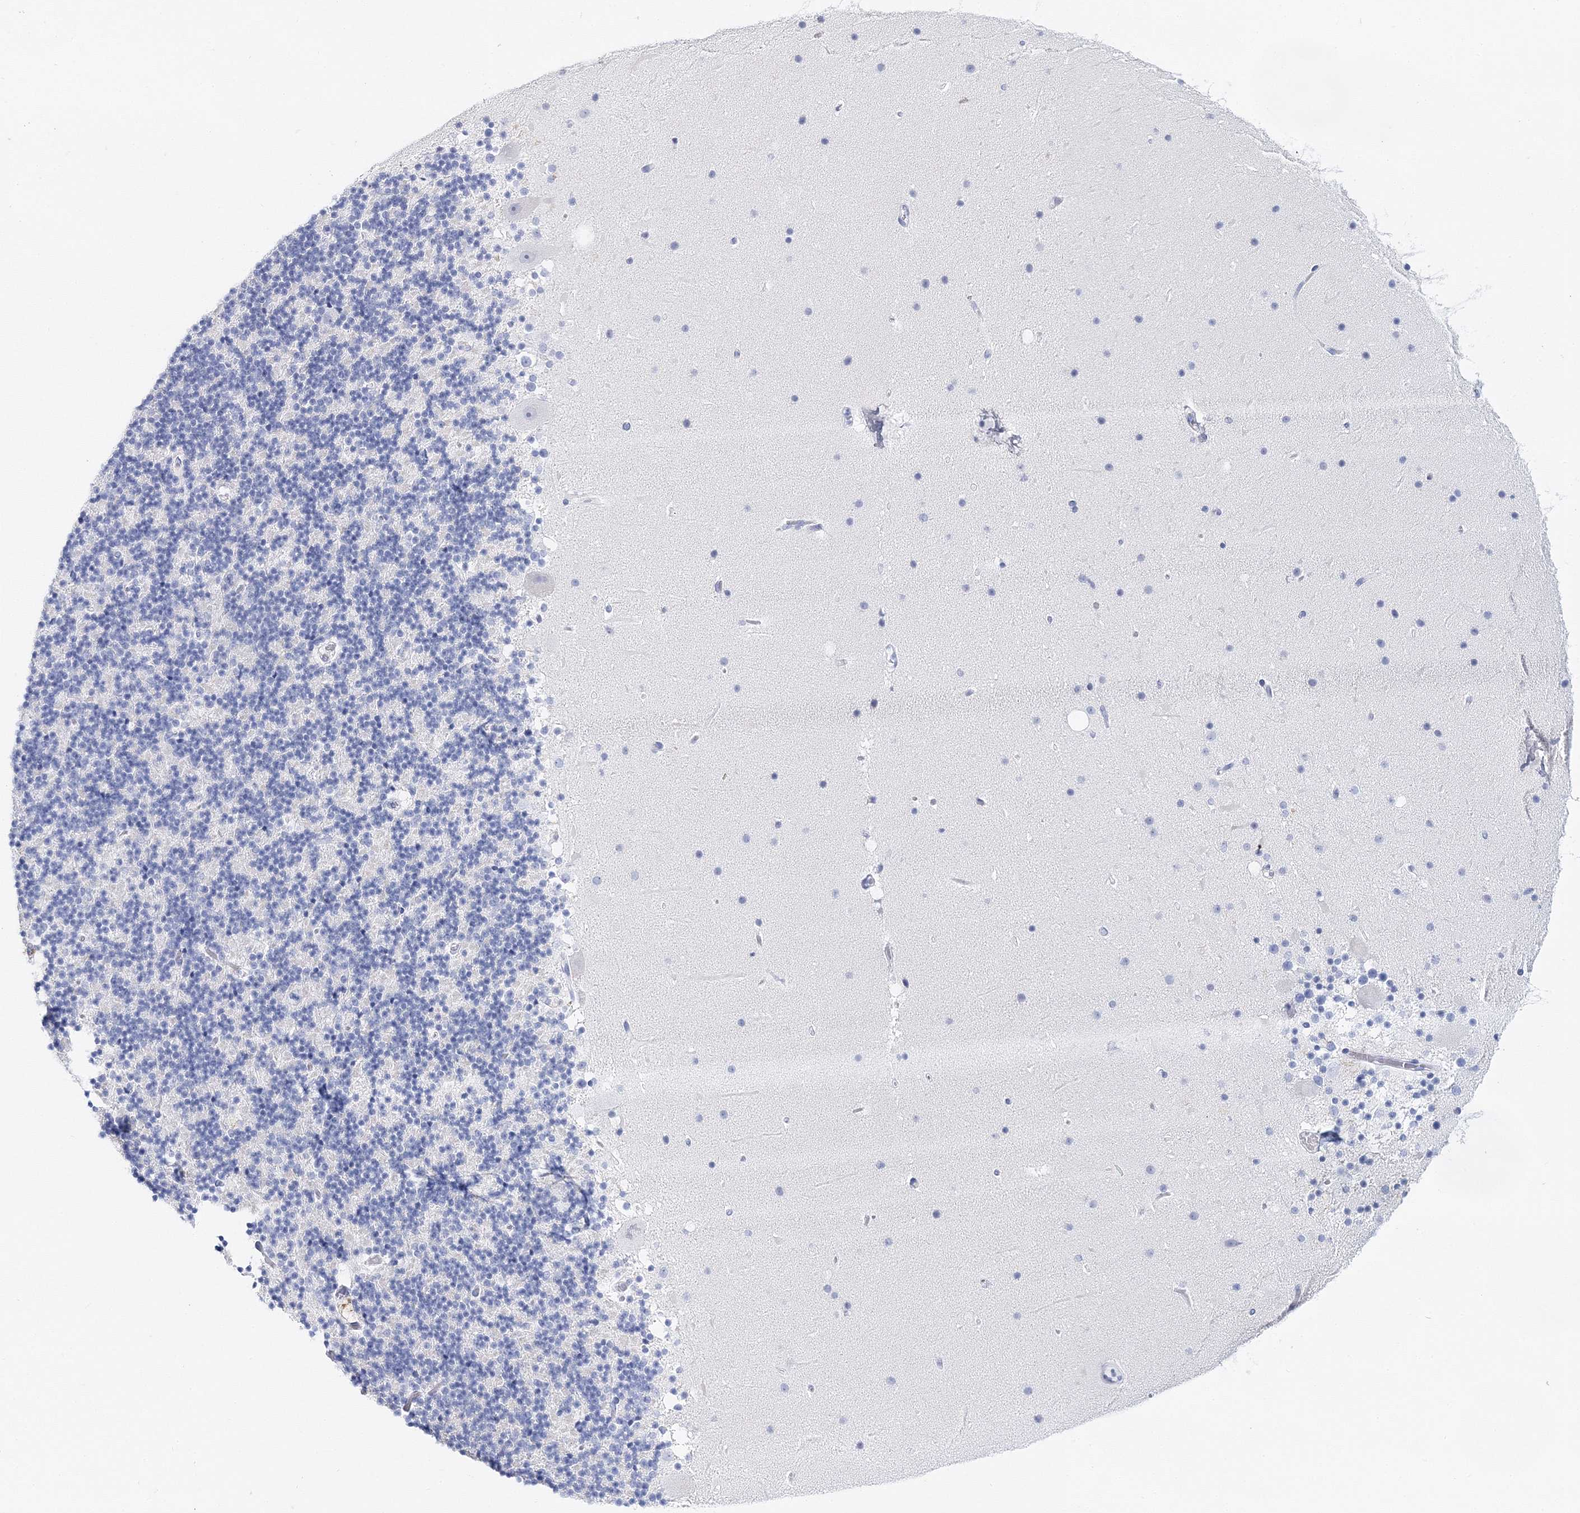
{"staining": {"intensity": "negative", "quantity": "none", "location": "none"}, "tissue": "cerebellum", "cell_type": "Cells in granular layer", "image_type": "normal", "snomed": [{"axis": "morphology", "description": "Normal tissue, NOS"}, {"axis": "topography", "description": "Cerebellum"}], "caption": "Image shows no significant protein positivity in cells in granular layer of normal cerebellum.", "gene": "MYOZ2", "patient": {"sex": "male", "age": 57}}